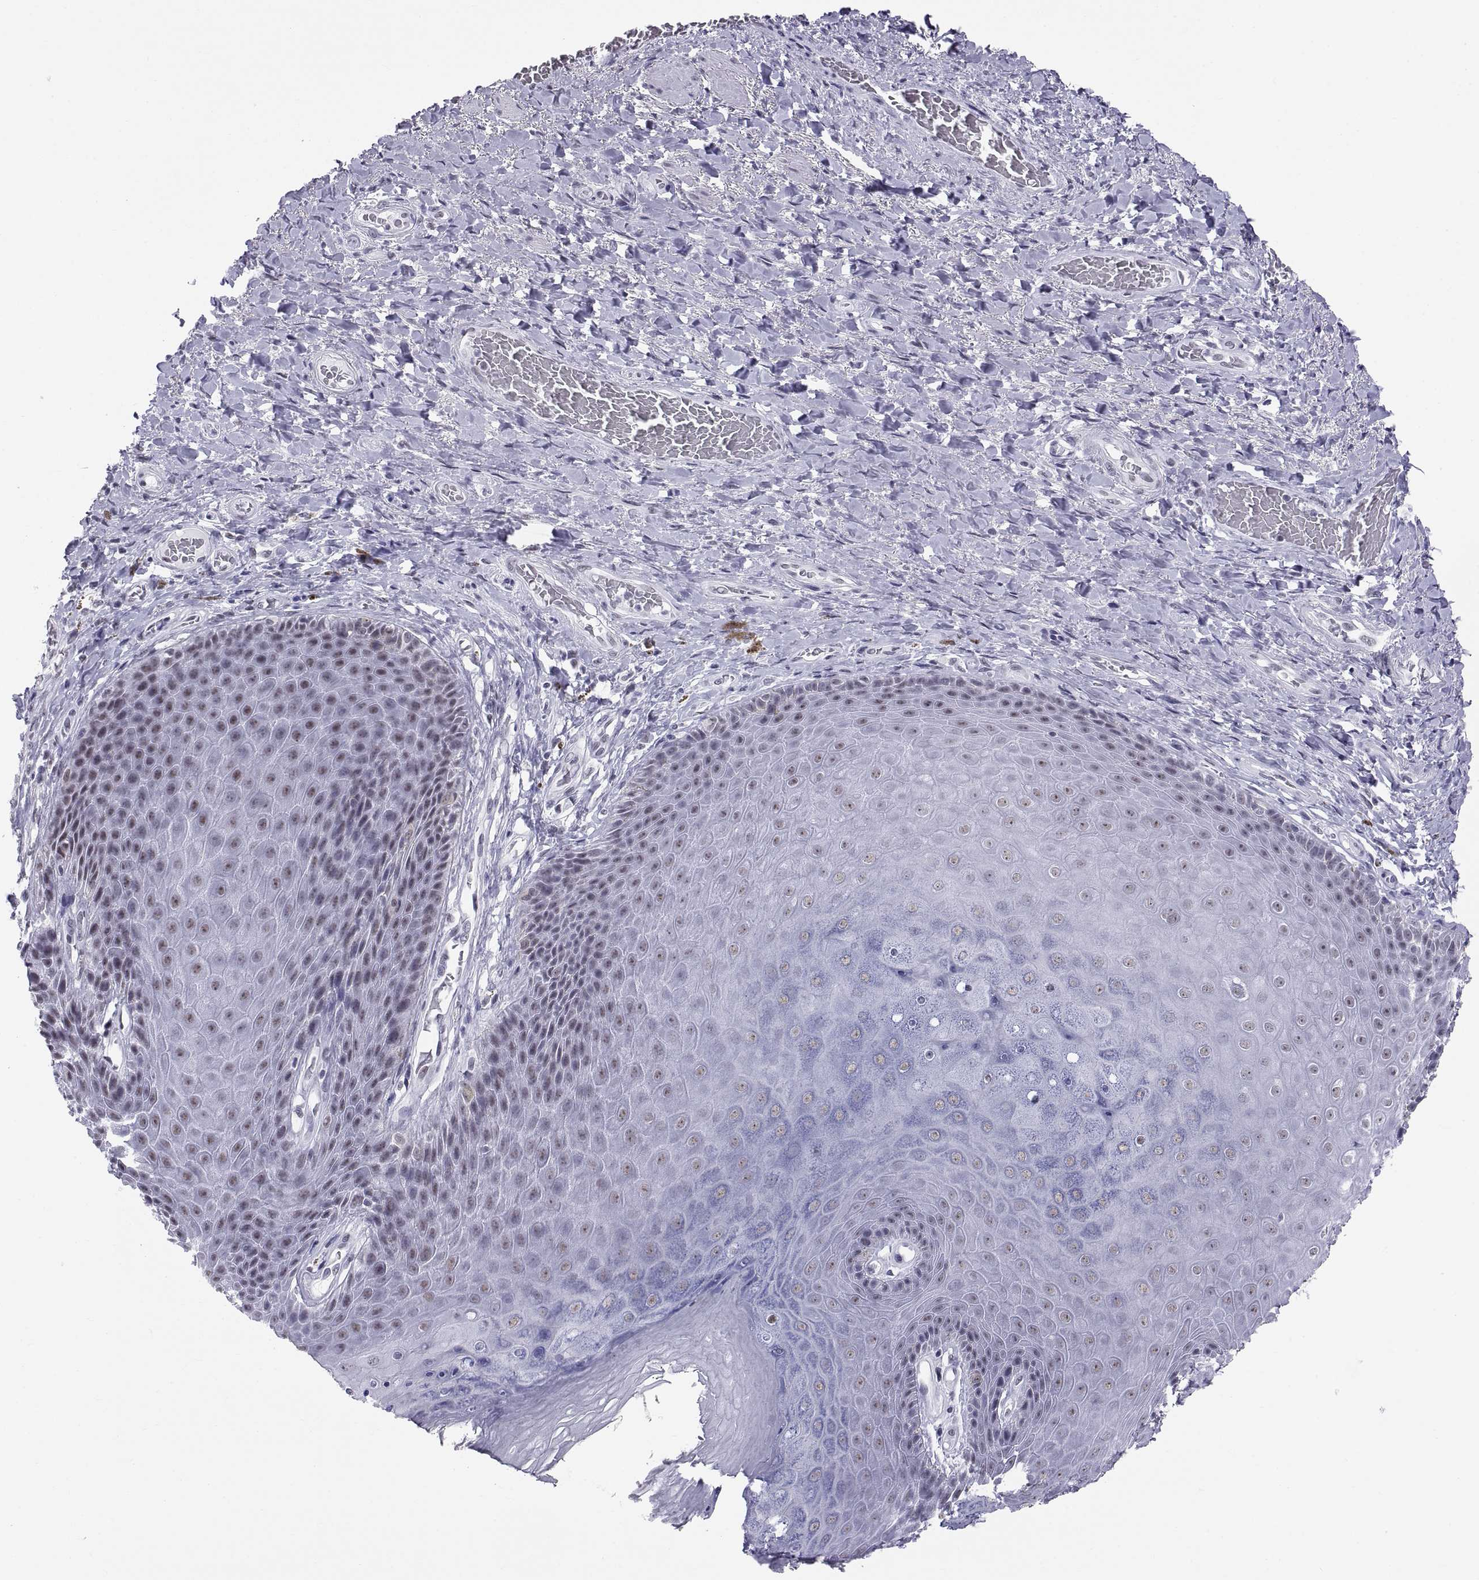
{"staining": {"intensity": "negative", "quantity": "none", "location": "none"}, "tissue": "skin", "cell_type": "Epidermal cells", "image_type": "normal", "snomed": [{"axis": "morphology", "description": "Normal tissue, NOS"}, {"axis": "topography", "description": "Skeletal muscle"}, {"axis": "topography", "description": "Anal"}, {"axis": "topography", "description": "Peripheral nerve tissue"}], "caption": "A micrograph of human skin is negative for staining in epidermal cells. (DAB immunohistochemistry visualized using brightfield microscopy, high magnification).", "gene": "NEUROD6", "patient": {"sex": "male", "age": 53}}